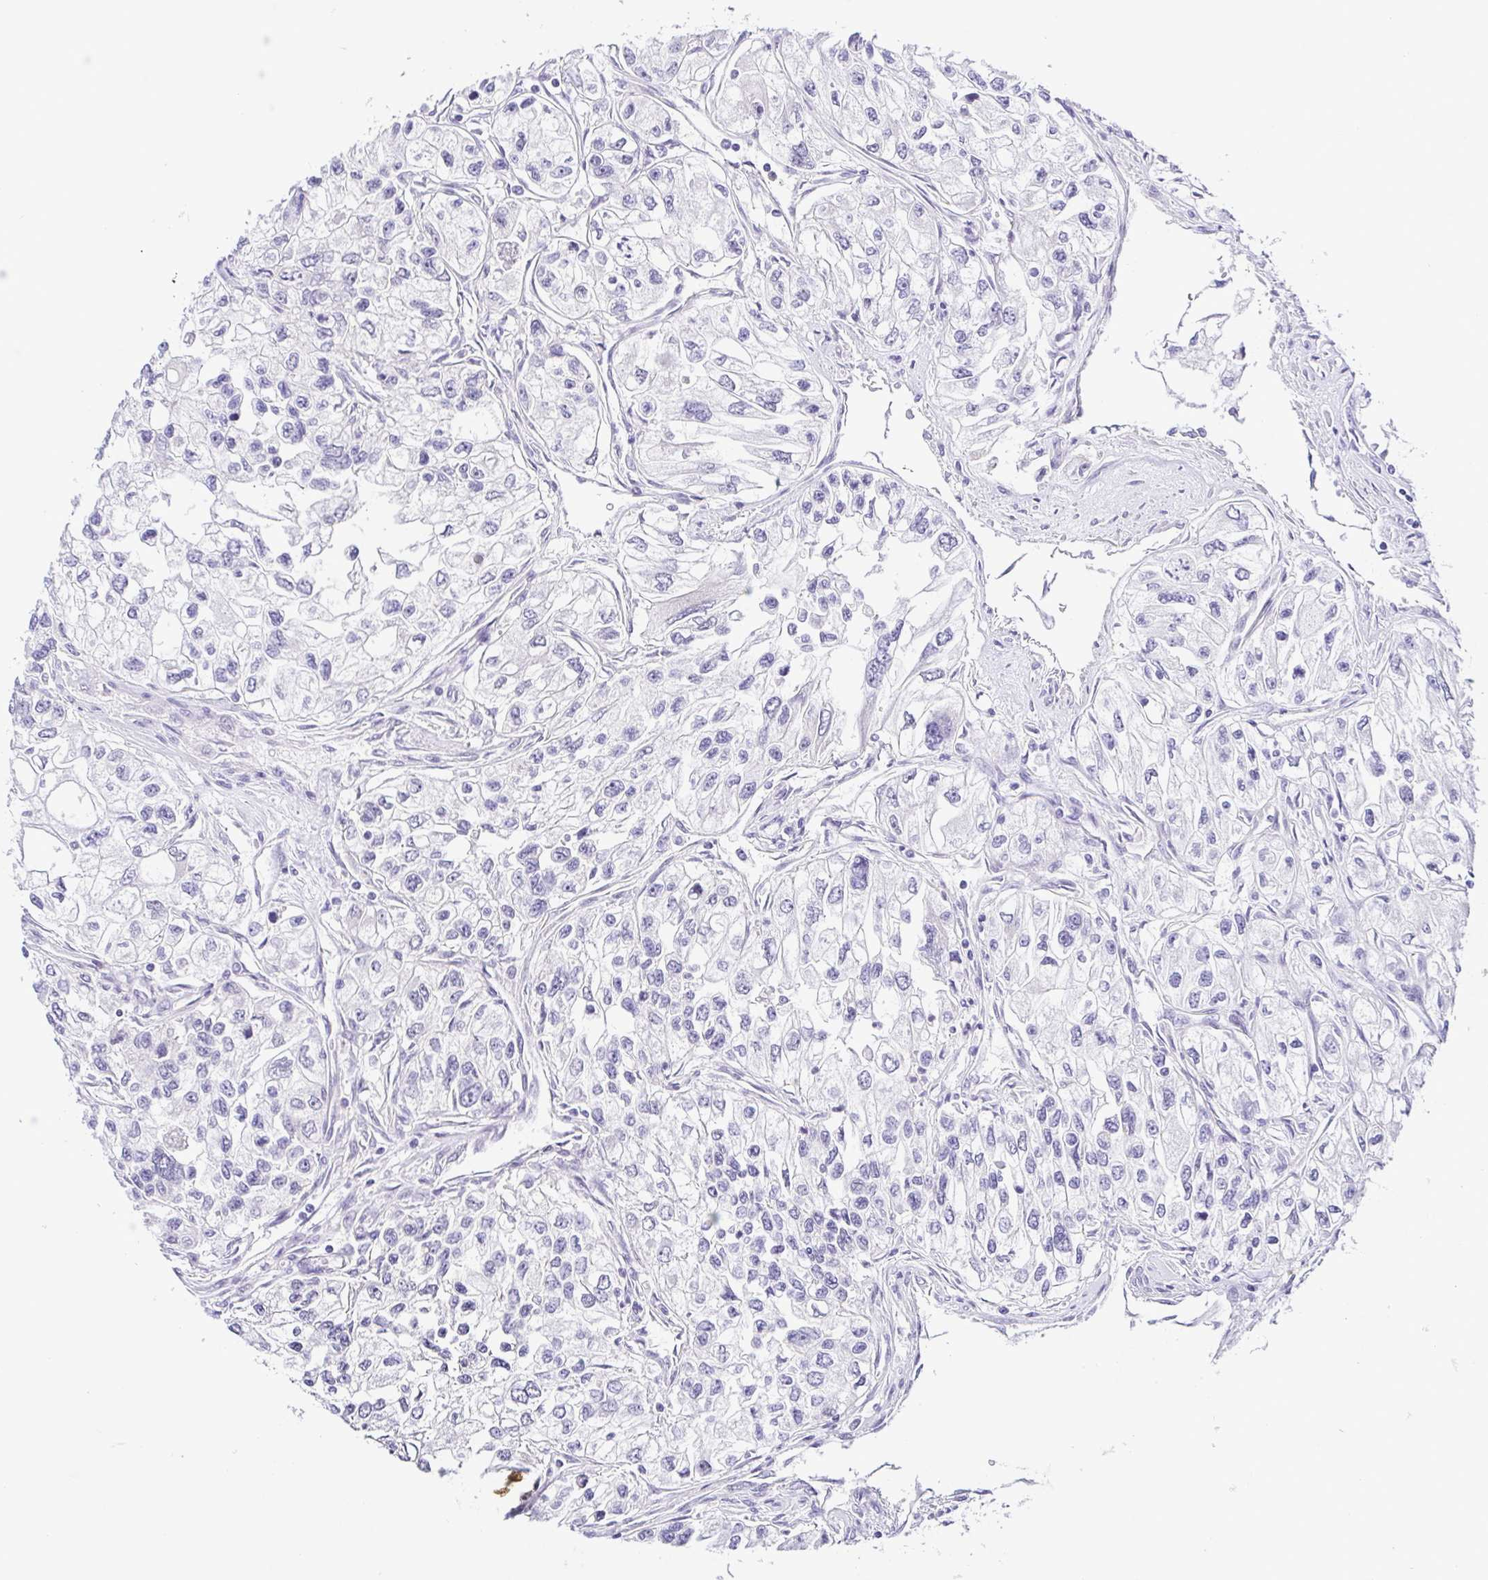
{"staining": {"intensity": "negative", "quantity": "none", "location": "none"}, "tissue": "renal cancer", "cell_type": "Tumor cells", "image_type": "cancer", "snomed": [{"axis": "morphology", "description": "Adenocarcinoma, NOS"}, {"axis": "topography", "description": "Kidney"}], "caption": "High power microscopy micrograph of an IHC histopathology image of renal cancer, revealing no significant positivity in tumor cells.", "gene": "TERT", "patient": {"sex": "female", "age": 59}}